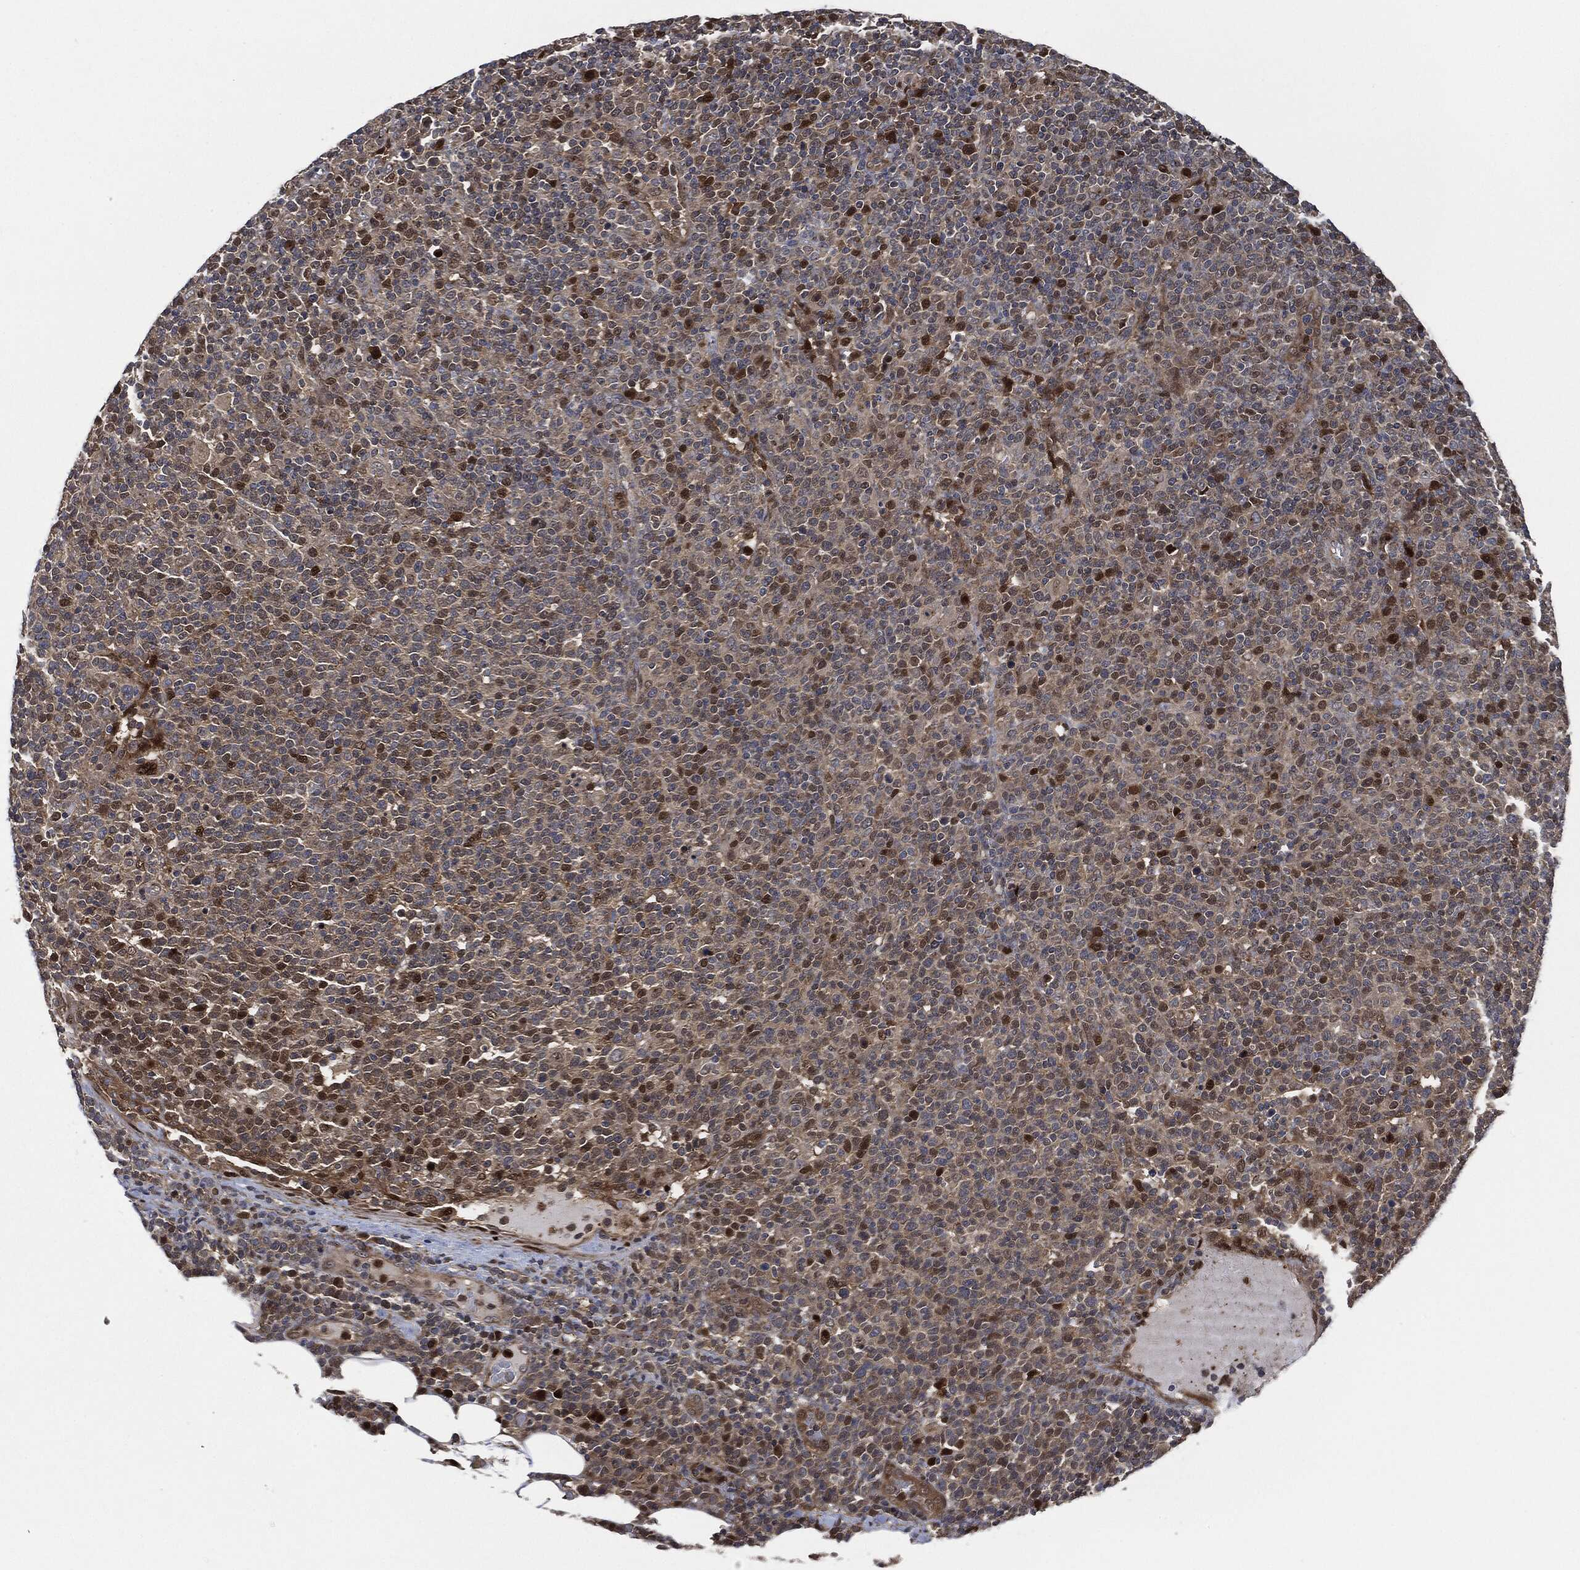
{"staining": {"intensity": "strong", "quantity": "<25%", "location": "cytoplasmic/membranous,nuclear"}, "tissue": "lymphoma", "cell_type": "Tumor cells", "image_type": "cancer", "snomed": [{"axis": "morphology", "description": "Malignant lymphoma, non-Hodgkin's type, High grade"}, {"axis": "topography", "description": "Lymph node"}], "caption": "The image demonstrates a brown stain indicating the presence of a protein in the cytoplasmic/membranous and nuclear of tumor cells in high-grade malignant lymphoma, non-Hodgkin's type. Immunohistochemistry stains the protein of interest in brown and the nuclei are stained blue.", "gene": "DCTN1", "patient": {"sex": "male", "age": 61}}